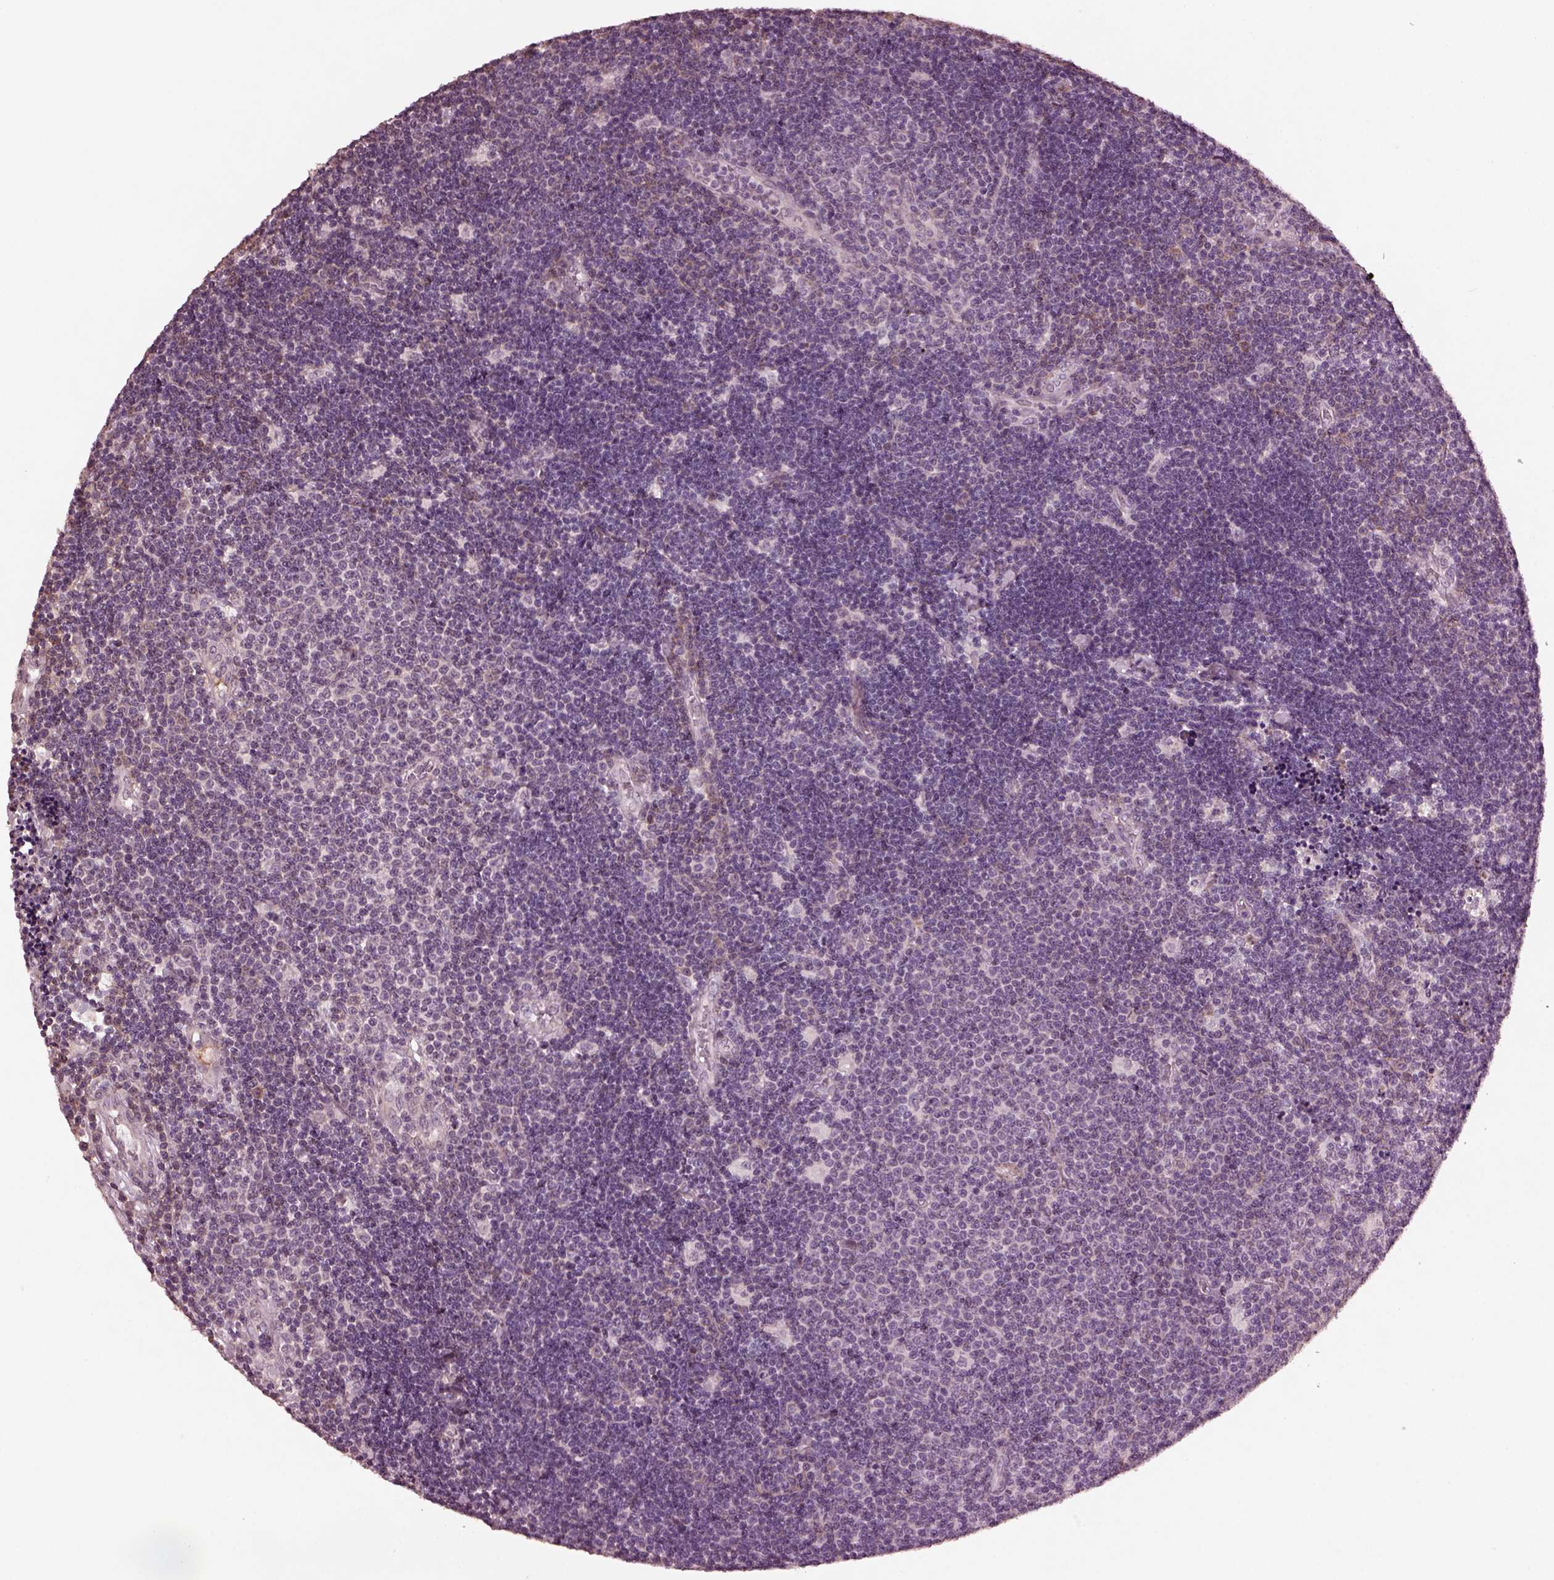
{"staining": {"intensity": "negative", "quantity": "none", "location": "none"}, "tissue": "lymphoma", "cell_type": "Tumor cells", "image_type": "cancer", "snomed": [{"axis": "morphology", "description": "Malignant lymphoma, non-Hodgkin's type, Low grade"}, {"axis": "topography", "description": "Brain"}], "caption": "Immunohistochemistry (IHC) image of human low-grade malignant lymphoma, non-Hodgkin's type stained for a protein (brown), which demonstrates no expression in tumor cells. (Brightfield microscopy of DAB (3,3'-diaminobenzidine) immunohistochemistry at high magnification).", "gene": "IL18RAP", "patient": {"sex": "female", "age": 66}}